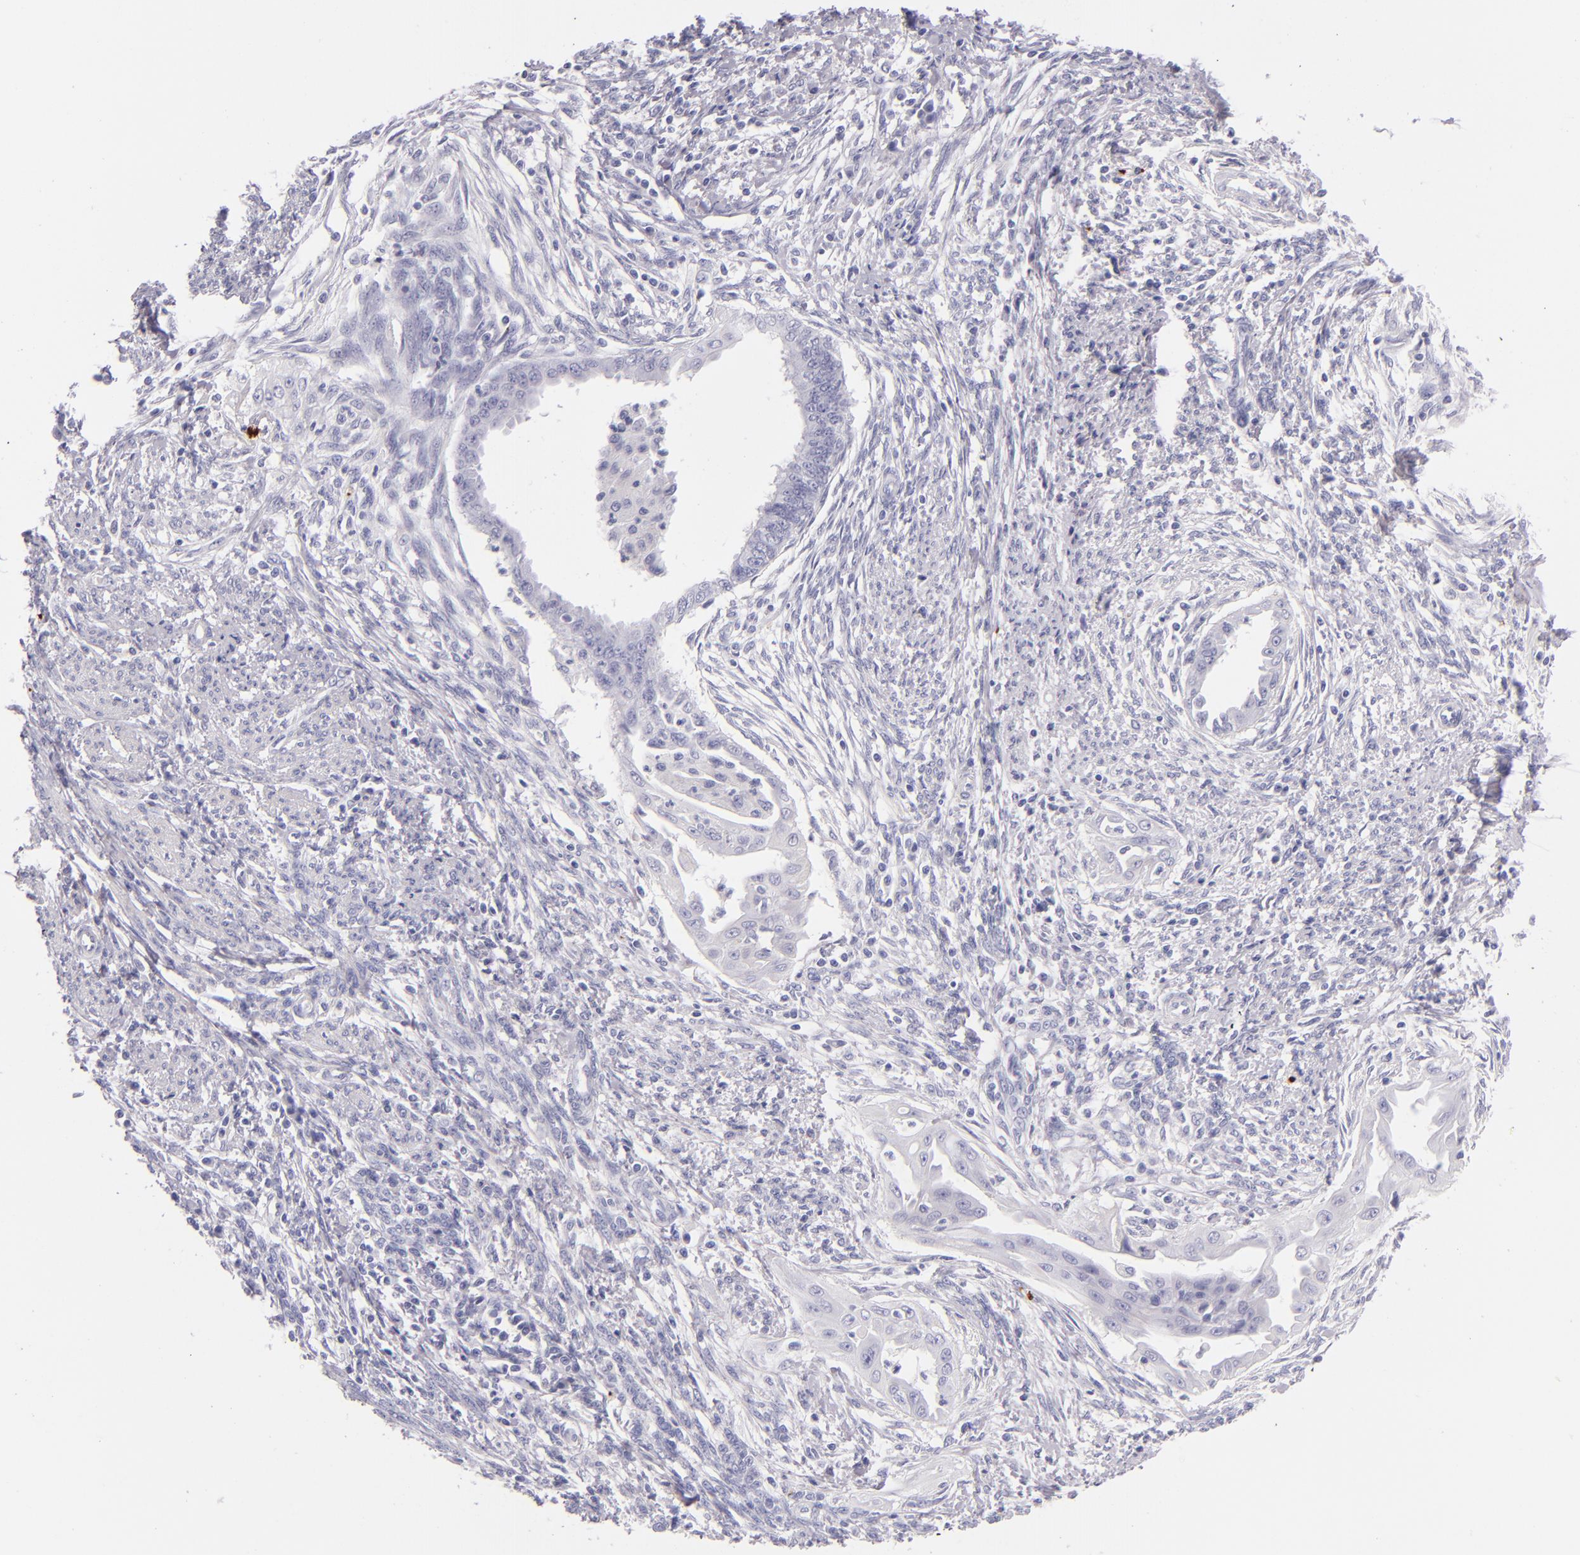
{"staining": {"intensity": "negative", "quantity": "none", "location": "none"}, "tissue": "endometrial cancer", "cell_type": "Tumor cells", "image_type": "cancer", "snomed": [{"axis": "morphology", "description": "Adenocarcinoma, NOS"}, {"axis": "topography", "description": "Endometrium"}], "caption": "Immunohistochemical staining of endometrial adenocarcinoma exhibits no significant expression in tumor cells. (Immunohistochemistry, brightfield microscopy, high magnification).", "gene": "GP1BA", "patient": {"sex": "female", "age": 66}}